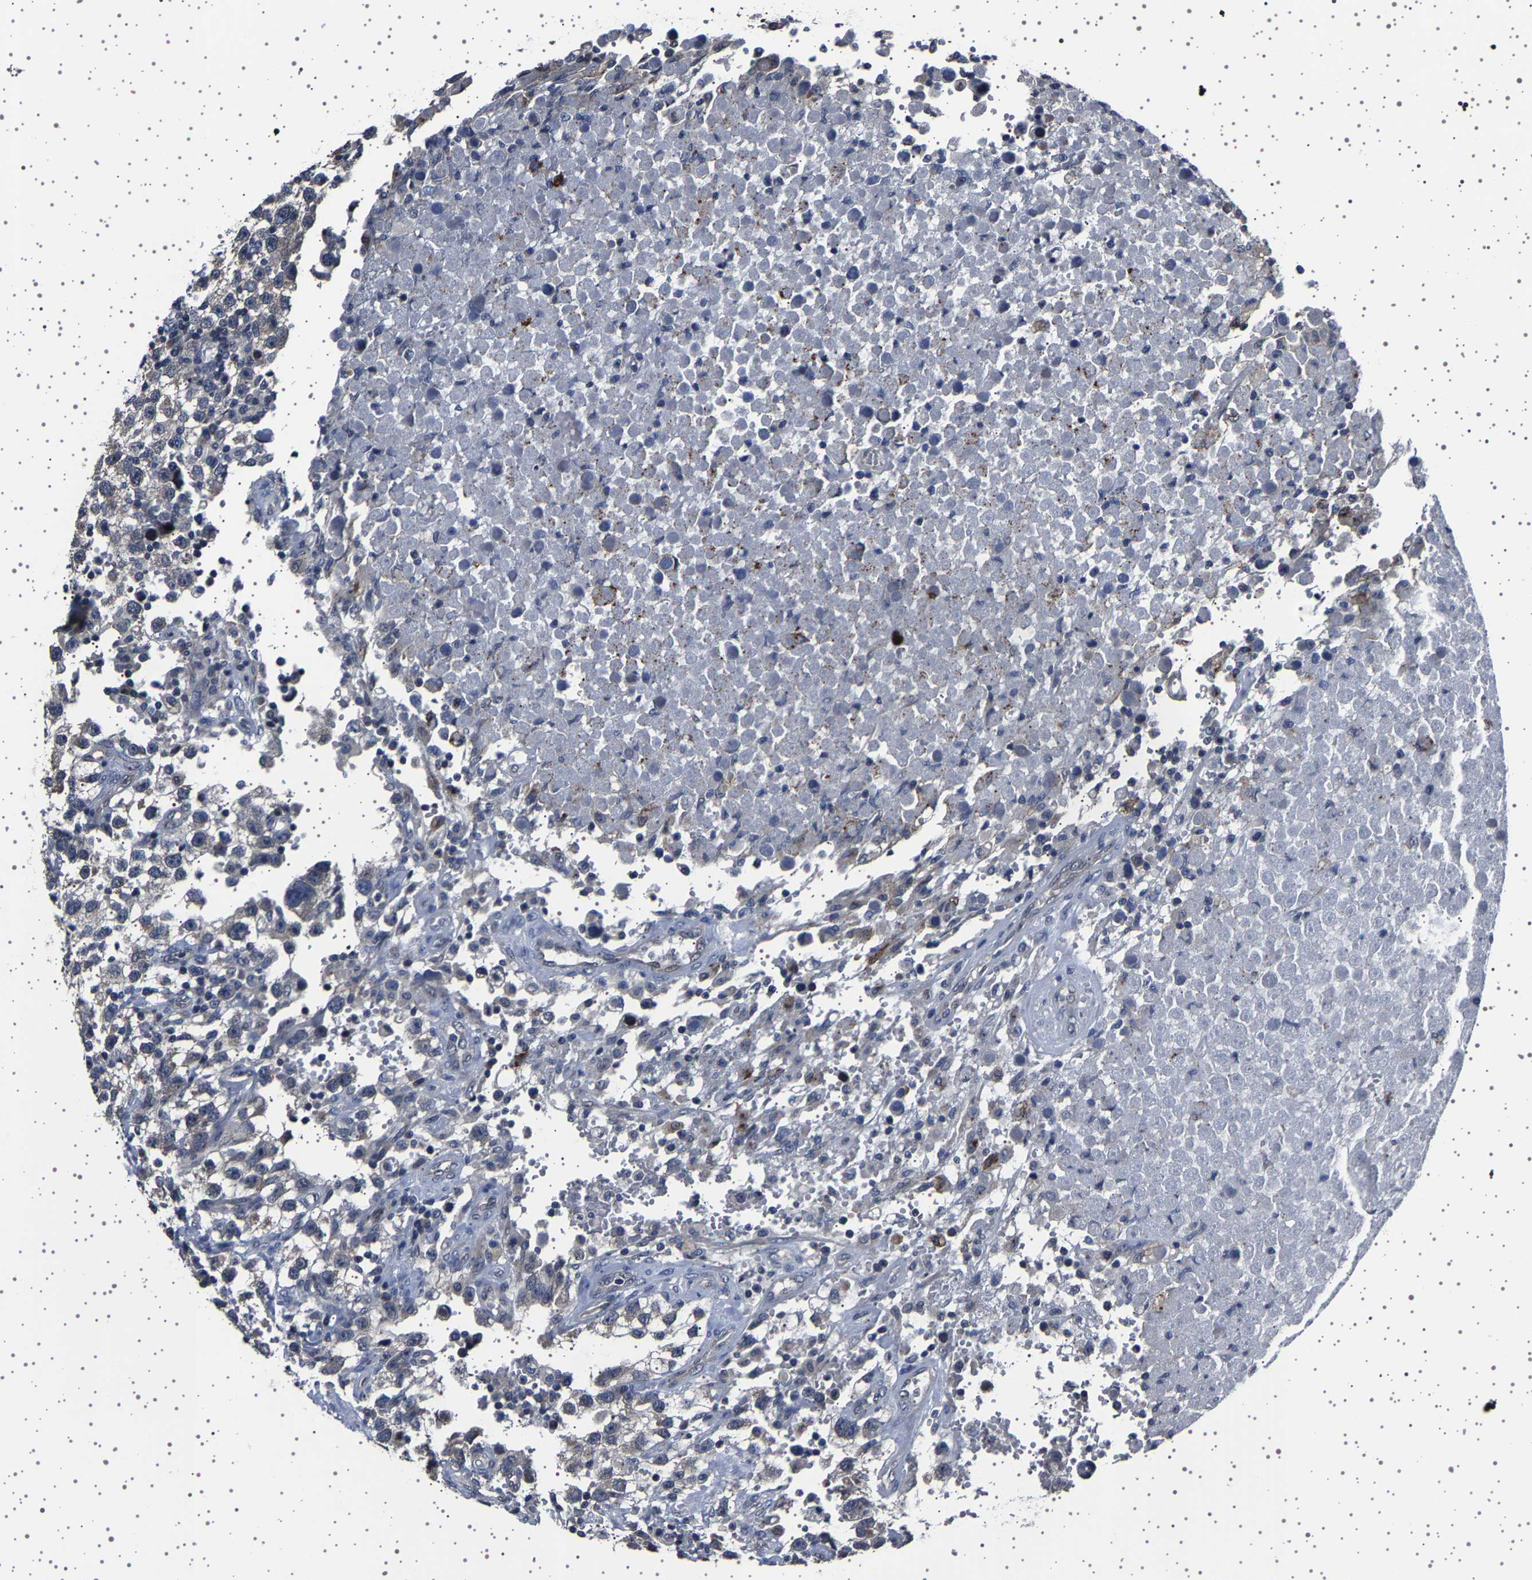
{"staining": {"intensity": "negative", "quantity": "none", "location": "none"}, "tissue": "testis cancer", "cell_type": "Tumor cells", "image_type": "cancer", "snomed": [{"axis": "morphology", "description": "Seminoma, NOS"}, {"axis": "topography", "description": "Testis"}], "caption": "Immunohistochemistry (IHC) histopathology image of neoplastic tissue: human testis cancer (seminoma) stained with DAB shows no significant protein staining in tumor cells.", "gene": "IL10RB", "patient": {"sex": "male", "age": 33}}